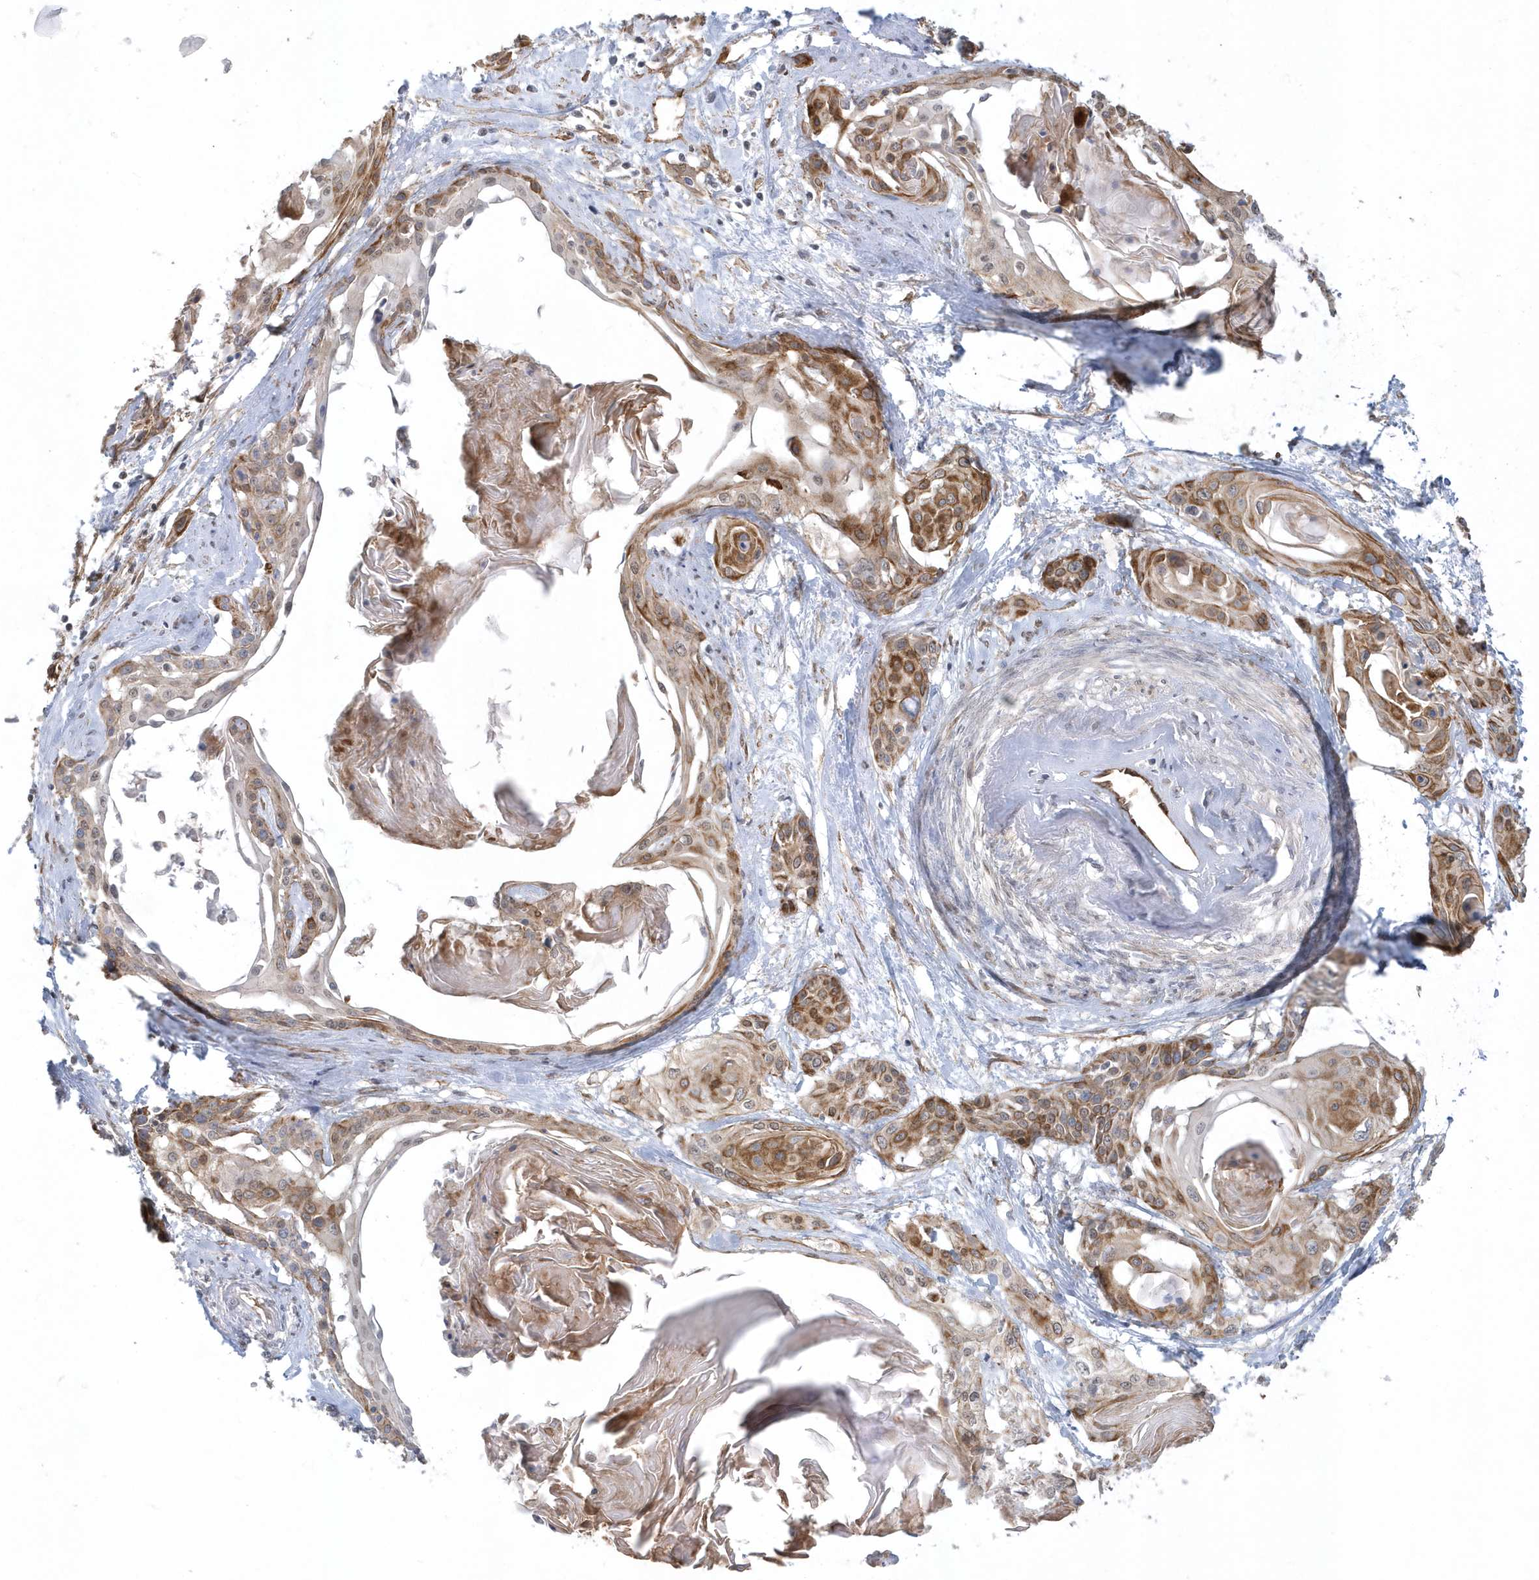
{"staining": {"intensity": "moderate", "quantity": ">75%", "location": "cytoplasmic/membranous"}, "tissue": "cervical cancer", "cell_type": "Tumor cells", "image_type": "cancer", "snomed": [{"axis": "morphology", "description": "Squamous cell carcinoma, NOS"}, {"axis": "topography", "description": "Cervix"}], "caption": "Protein staining exhibits moderate cytoplasmic/membranous staining in about >75% of tumor cells in cervical cancer.", "gene": "RAI14", "patient": {"sex": "female", "age": 57}}